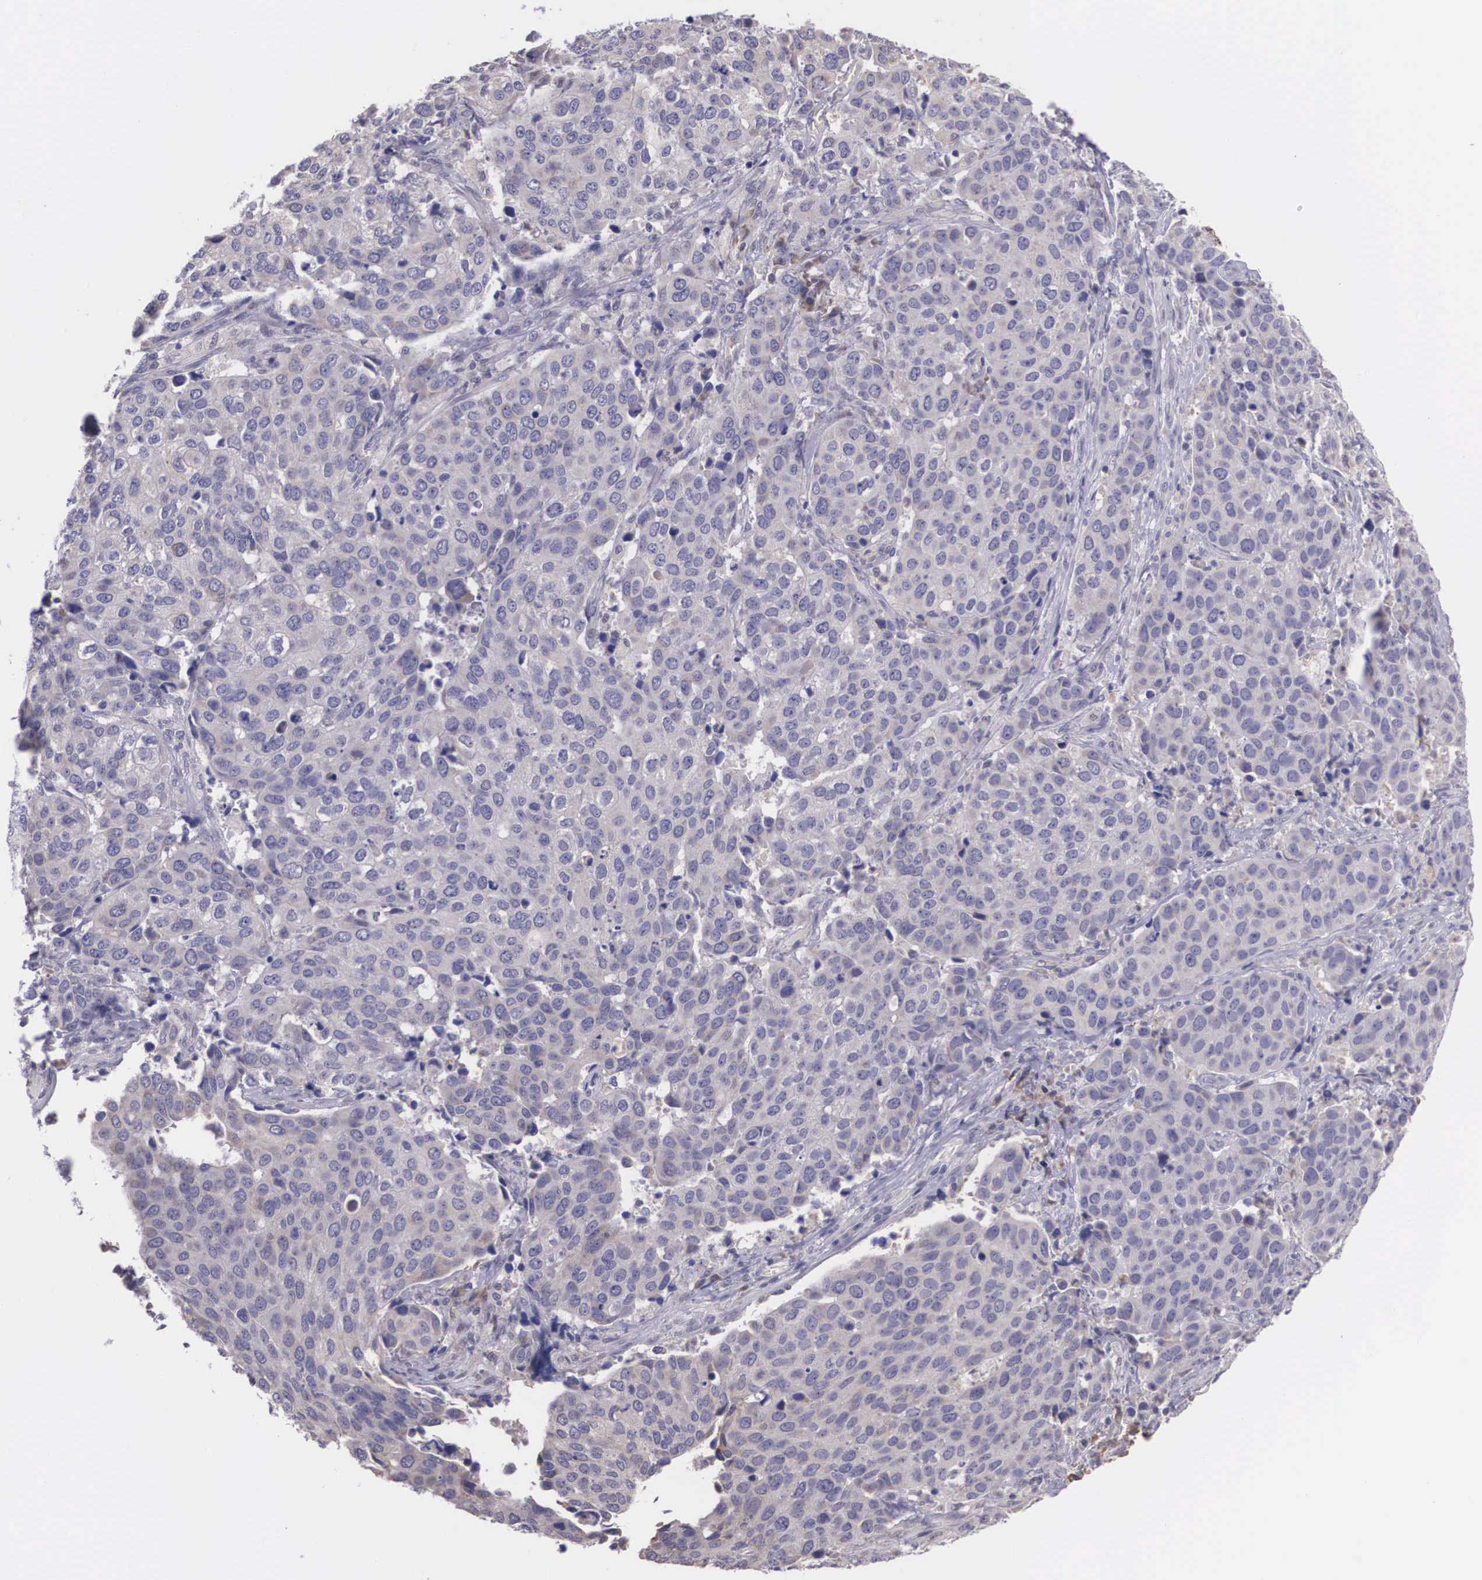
{"staining": {"intensity": "weak", "quantity": "<25%", "location": "cytoplasmic/membranous"}, "tissue": "cervical cancer", "cell_type": "Tumor cells", "image_type": "cancer", "snomed": [{"axis": "morphology", "description": "Squamous cell carcinoma, NOS"}, {"axis": "topography", "description": "Cervix"}], "caption": "Immunohistochemical staining of cervical cancer (squamous cell carcinoma) exhibits no significant expression in tumor cells.", "gene": "SLC25A21", "patient": {"sex": "female", "age": 54}}